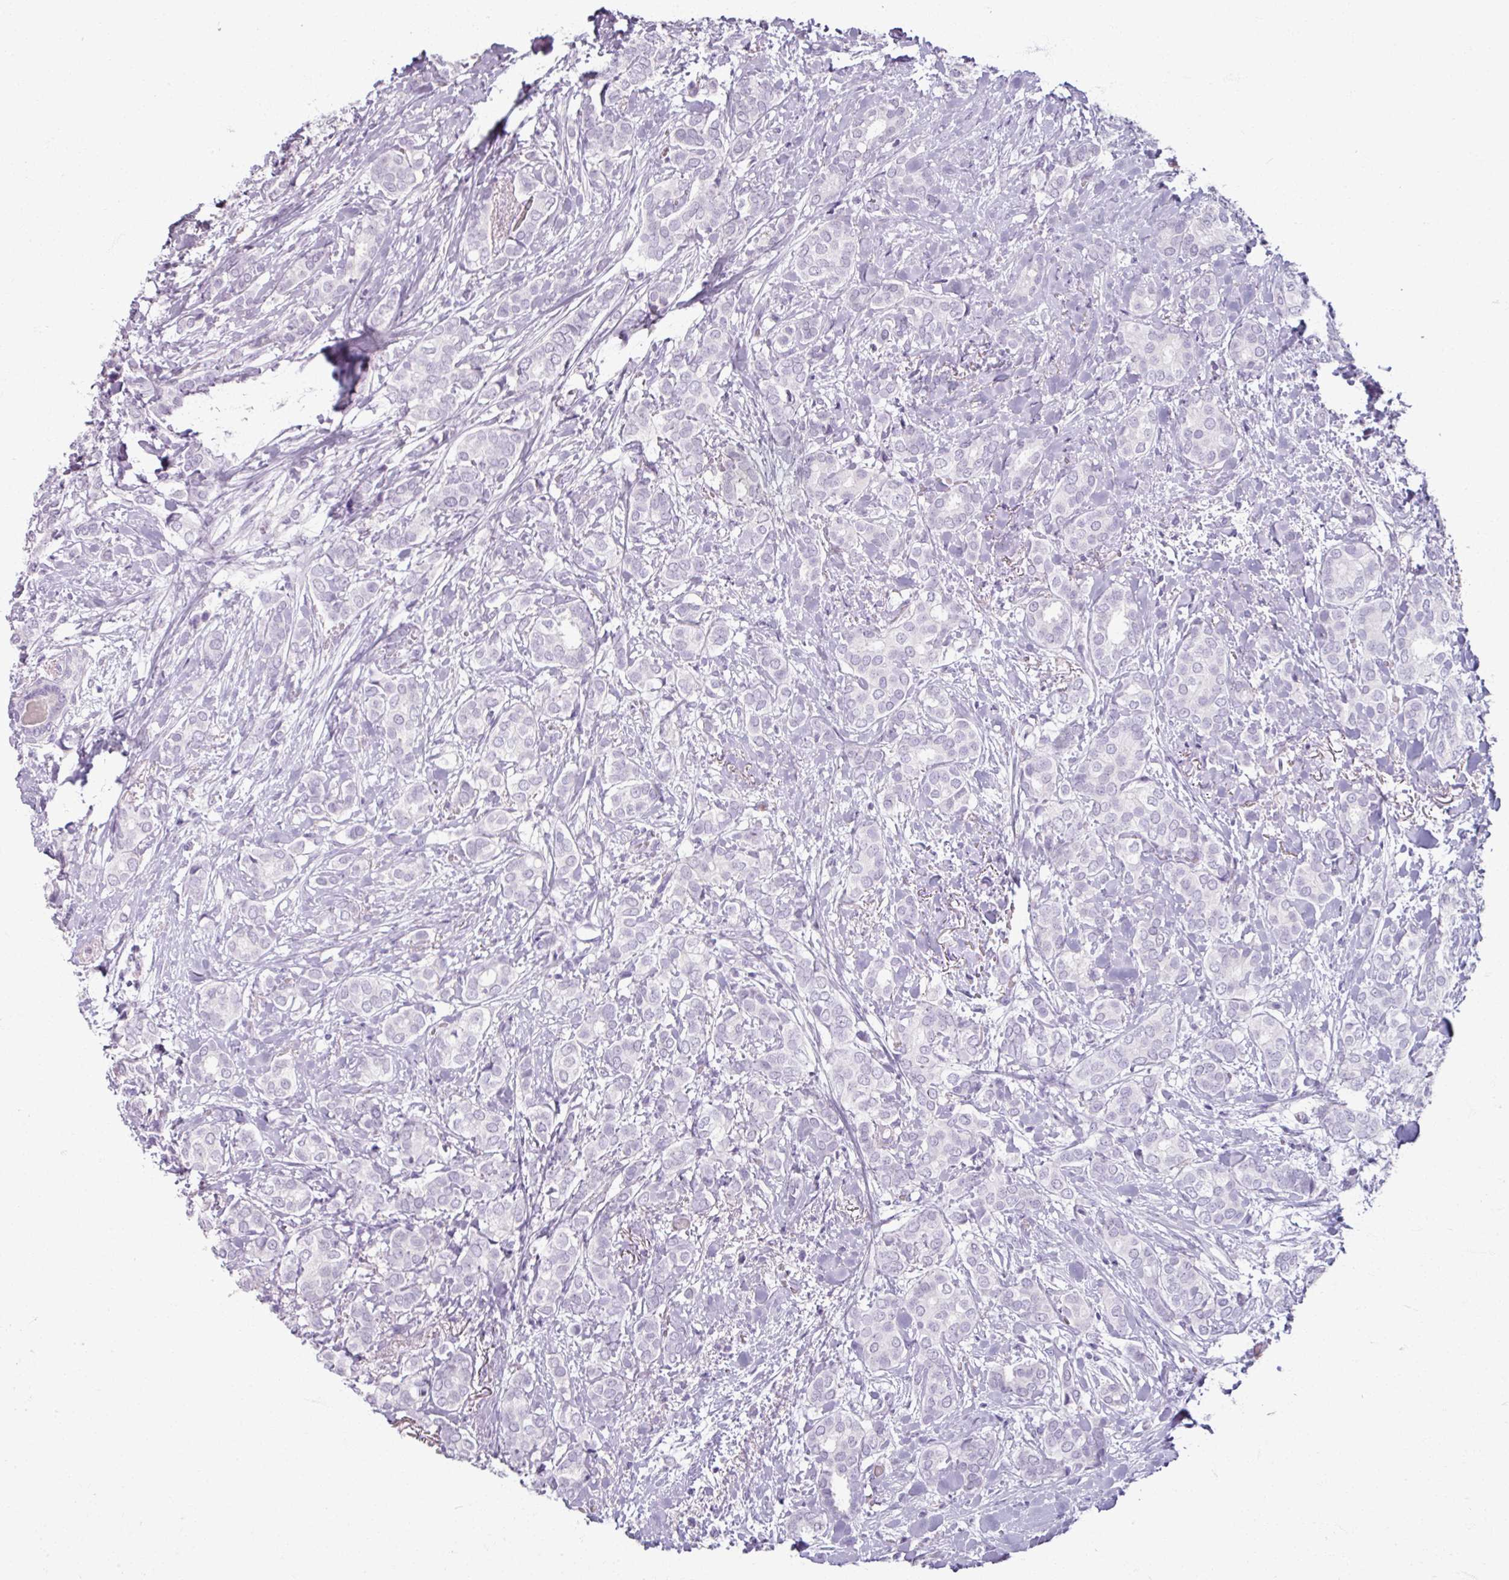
{"staining": {"intensity": "negative", "quantity": "none", "location": "none"}, "tissue": "breast cancer", "cell_type": "Tumor cells", "image_type": "cancer", "snomed": [{"axis": "morphology", "description": "Duct carcinoma"}, {"axis": "topography", "description": "Breast"}], "caption": "High magnification brightfield microscopy of intraductal carcinoma (breast) stained with DAB (brown) and counterstained with hematoxylin (blue): tumor cells show no significant staining.", "gene": "ARG1", "patient": {"sex": "female", "age": 73}}